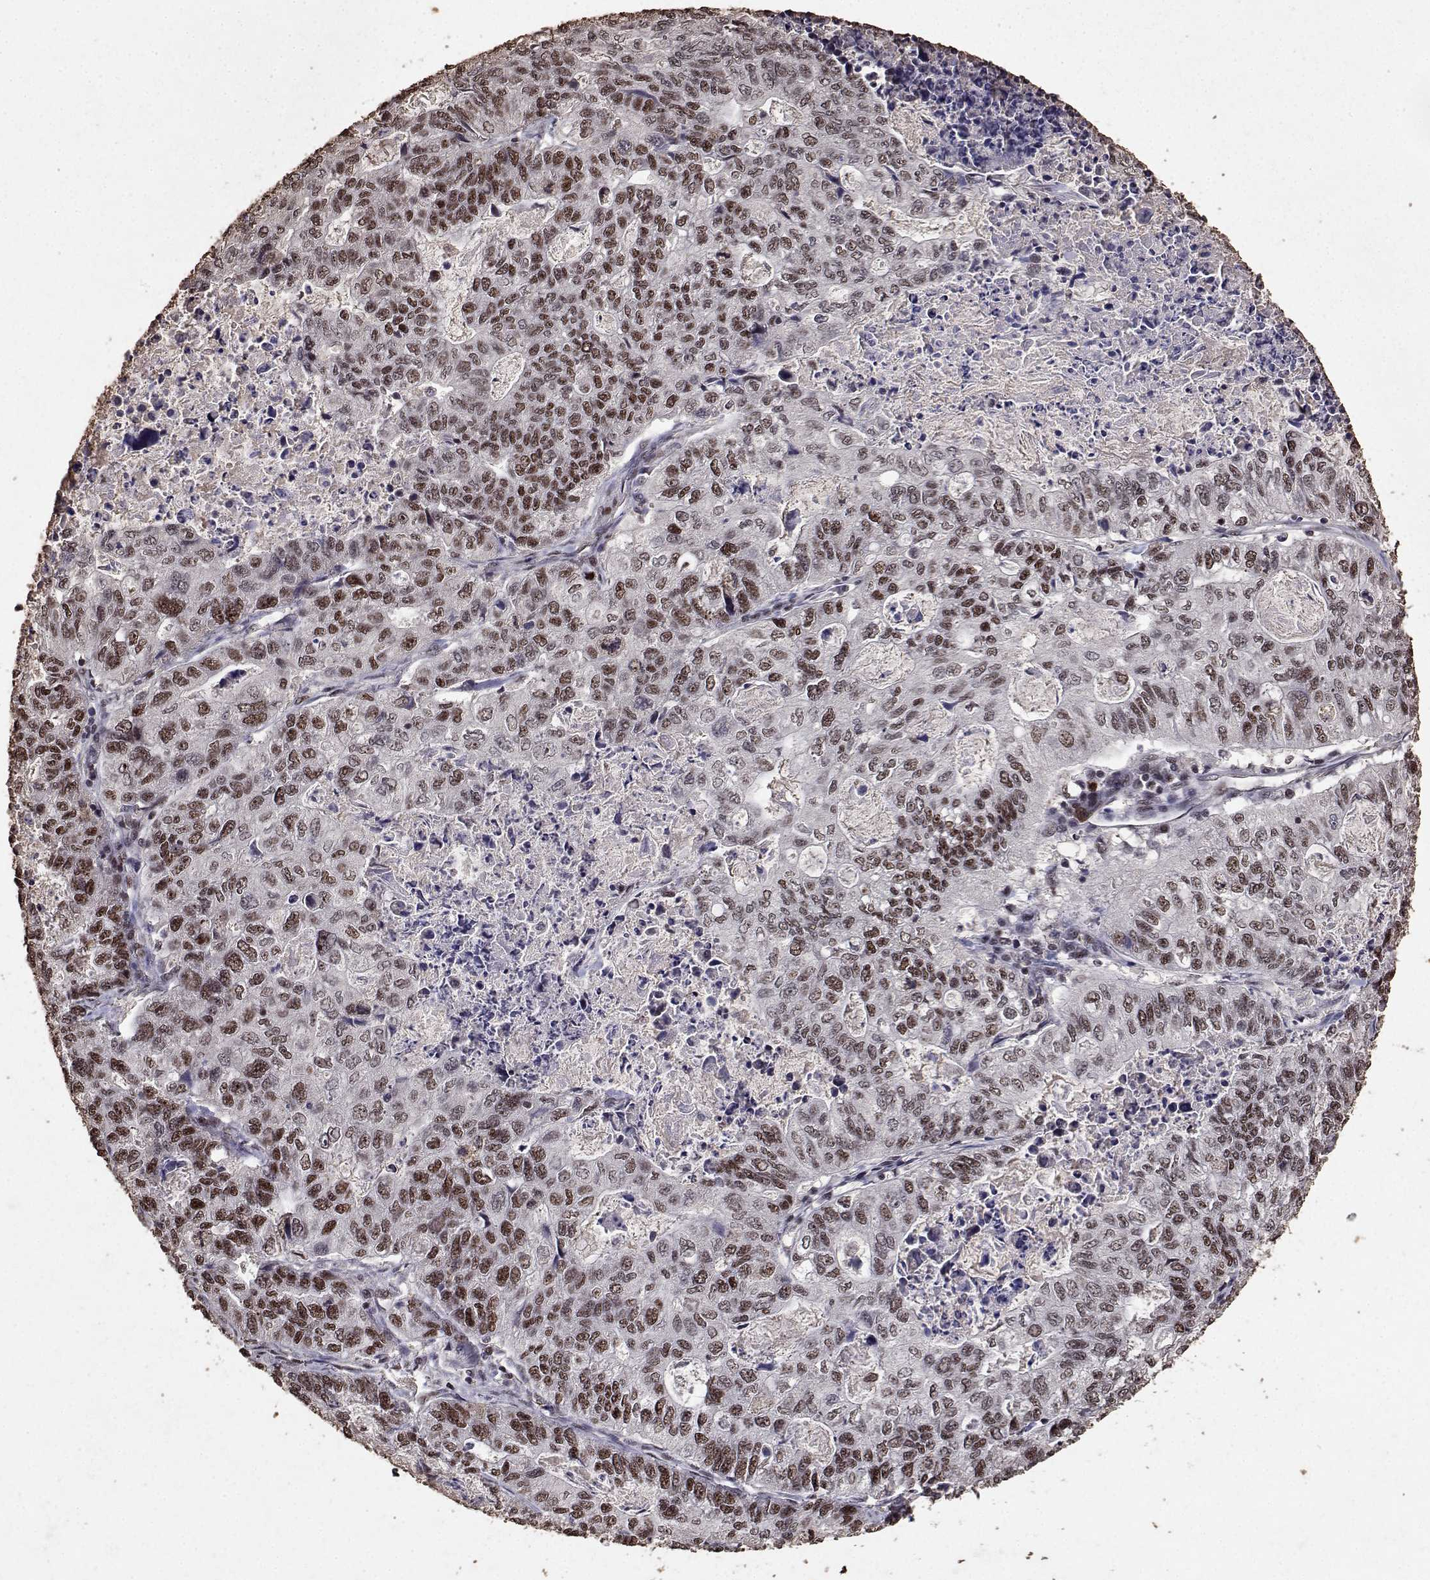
{"staining": {"intensity": "strong", "quantity": ">75%", "location": "nuclear"}, "tissue": "stomach cancer", "cell_type": "Tumor cells", "image_type": "cancer", "snomed": [{"axis": "morphology", "description": "Adenocarcinoma, NOS"}, {"axis": "topography", "description": "Stomach, upper"}], "caption": "Stomach cancer stained with a brown dye reveals strong nuclear positive staining in approximately >75% of tumor cells.", "gene": "TOE1", "patient": {"sex": "female", "age": 67}}